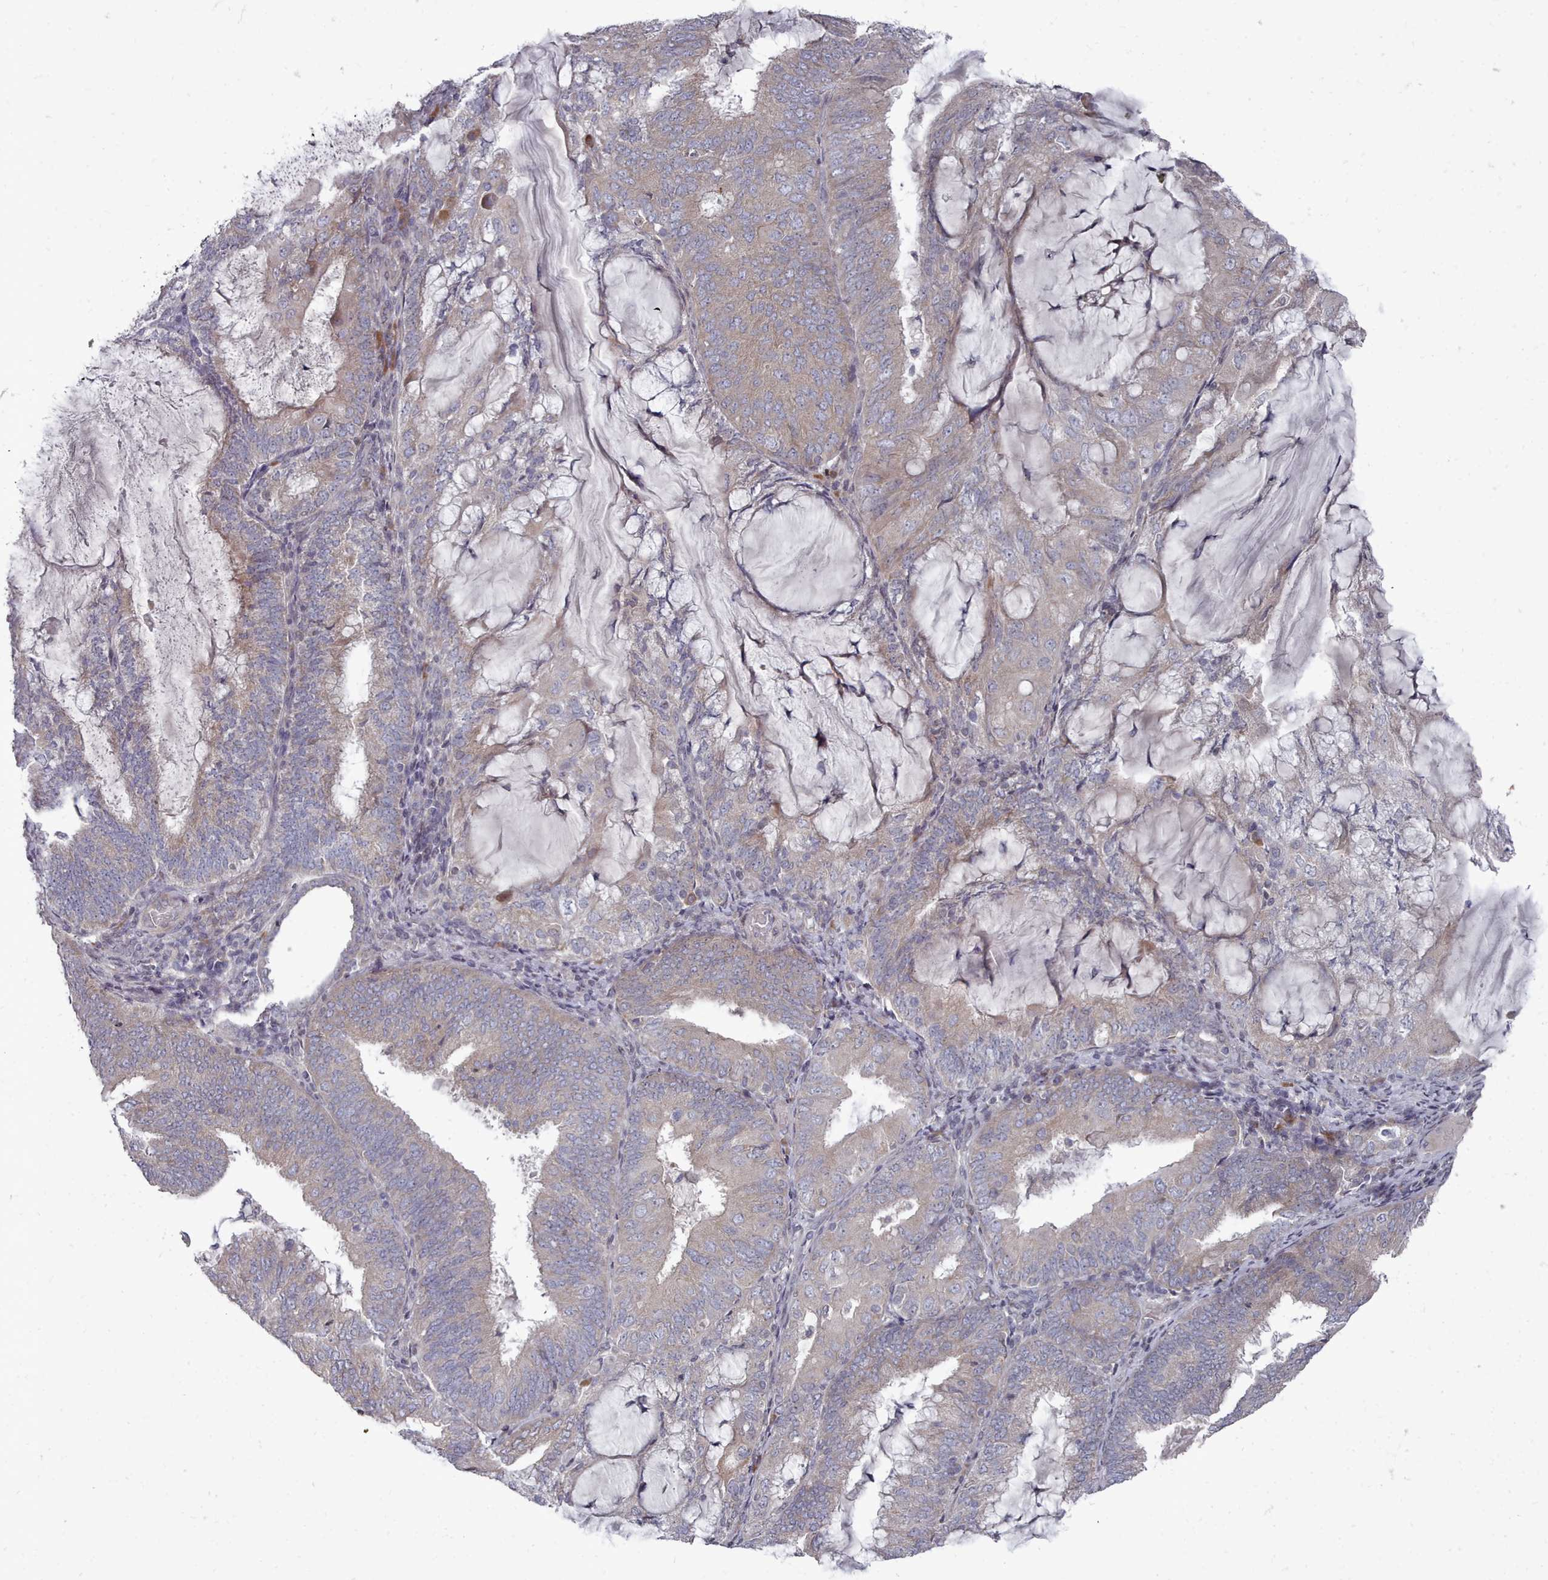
{"staining": {"intensity": "weak", "quantity": "<25%", "location": "cytoplasmic/membranous"}, "tissue": "endometrial cancer", "cell_type": "Tumor cells", "image_type": "cancer", "snomed": [{"axis": "morphology", "description": "Adenocarcinoma, NOS"}, {"axis": "topography", "description": "Endometrium"}], "caption": "Immunohistochemistry histopathology image of neoplastic tissue: endometrial adenocarcinoma stained with DAB shows no significant protein staining in tumor cells.", "gene": "ACKR3", "patient": {"sex": "female", "age": 81}}